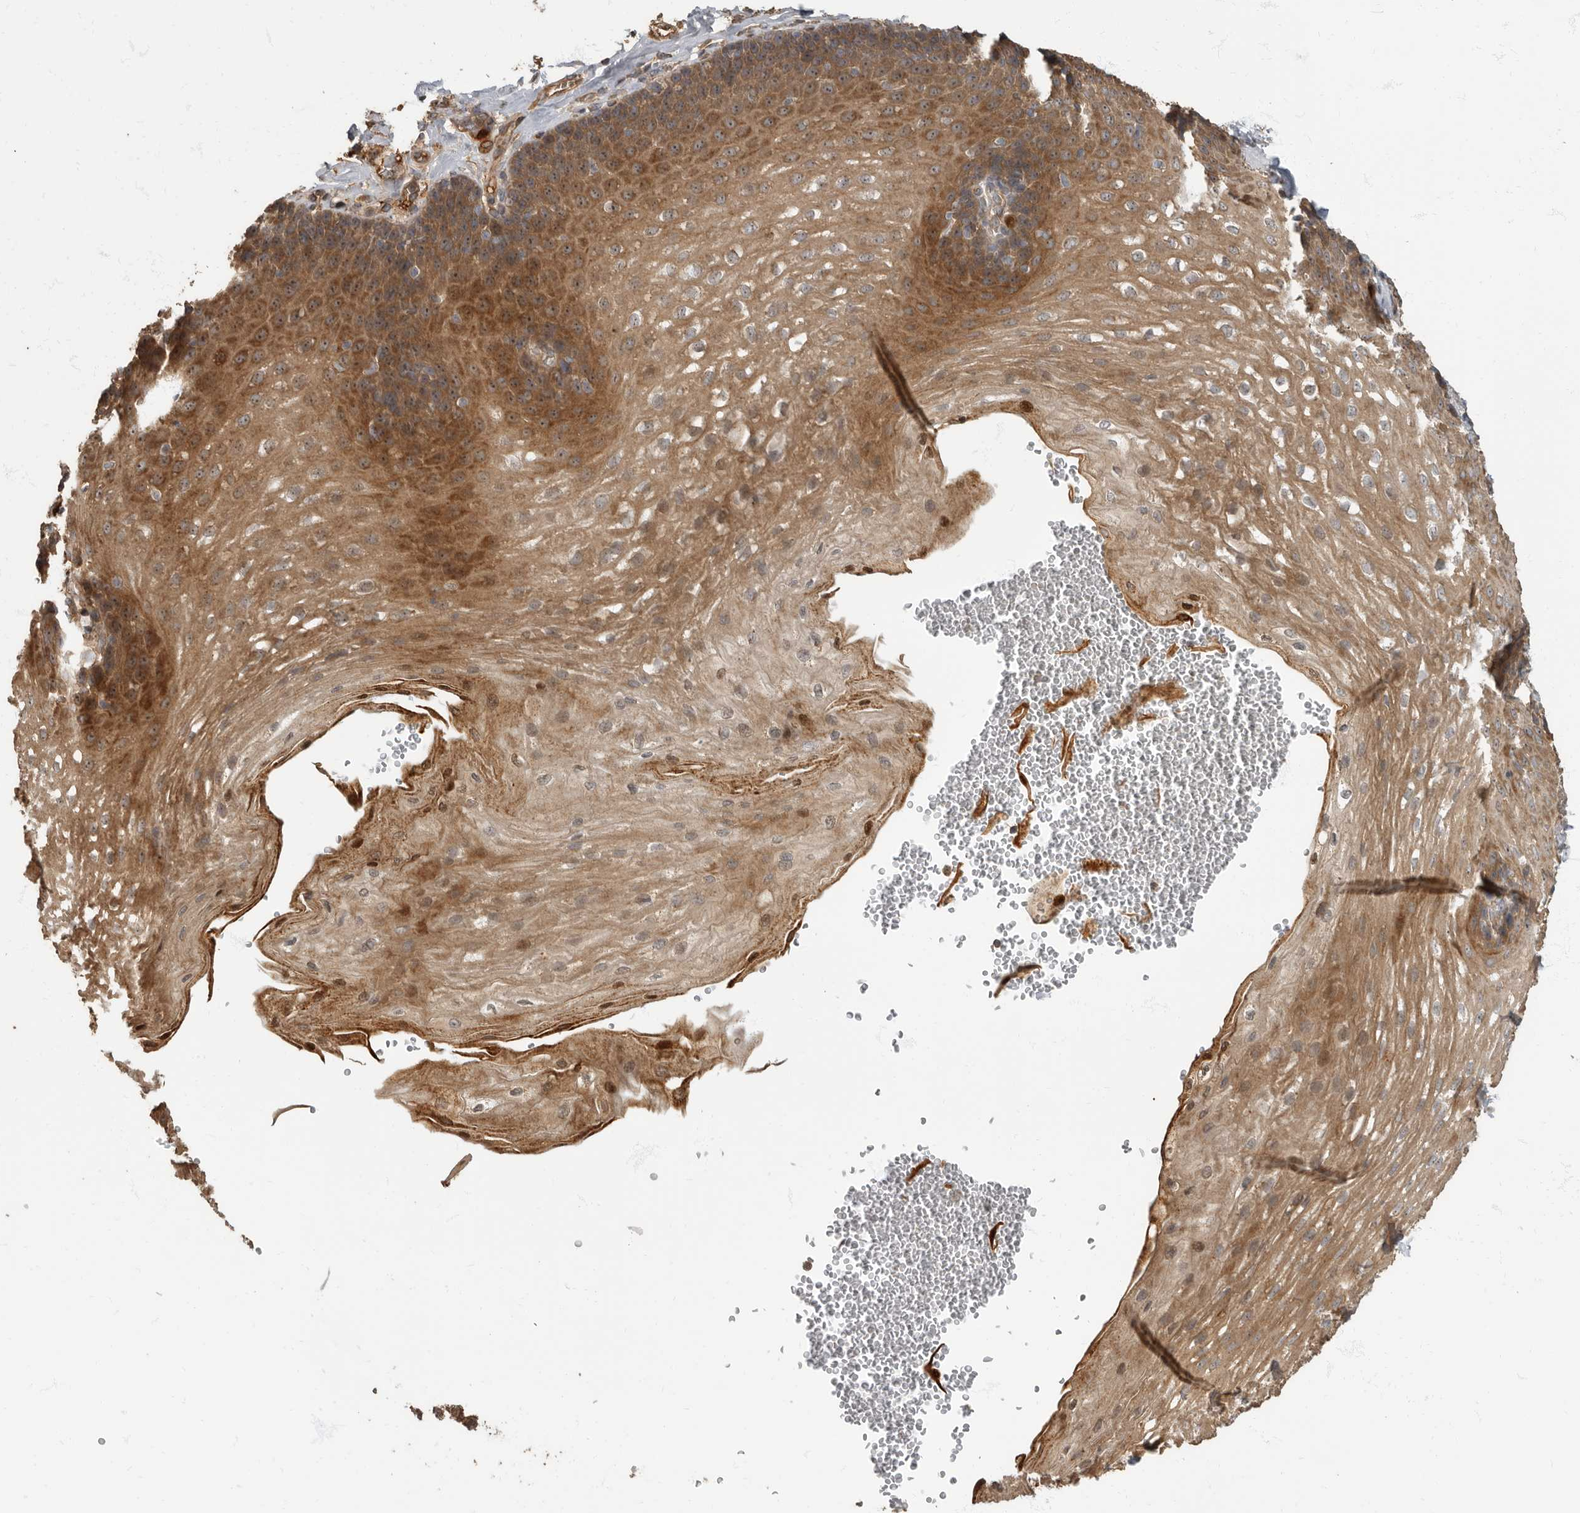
{"staining": {"intensity": "strong", "quantity": "<25%", "location": "cytoplasmic/membranous"}, "tissue": "esophagus", "cell_type": "Squamous epithelial cells", "image_type": "normal", "snomed": [{"axis": "morphology", "description": "Normal tissue, NOS"}, {"axis": "topography", "description": "Esophagus"}], "caption": "Brown immunohistochemical staining in normal esophagus displays strong cytoplasmic/membranous positivity in approximately <25% of squamous epithelial cells.", "gene": "DAAM1", "patient": {"sex": "female", "age": 66}}